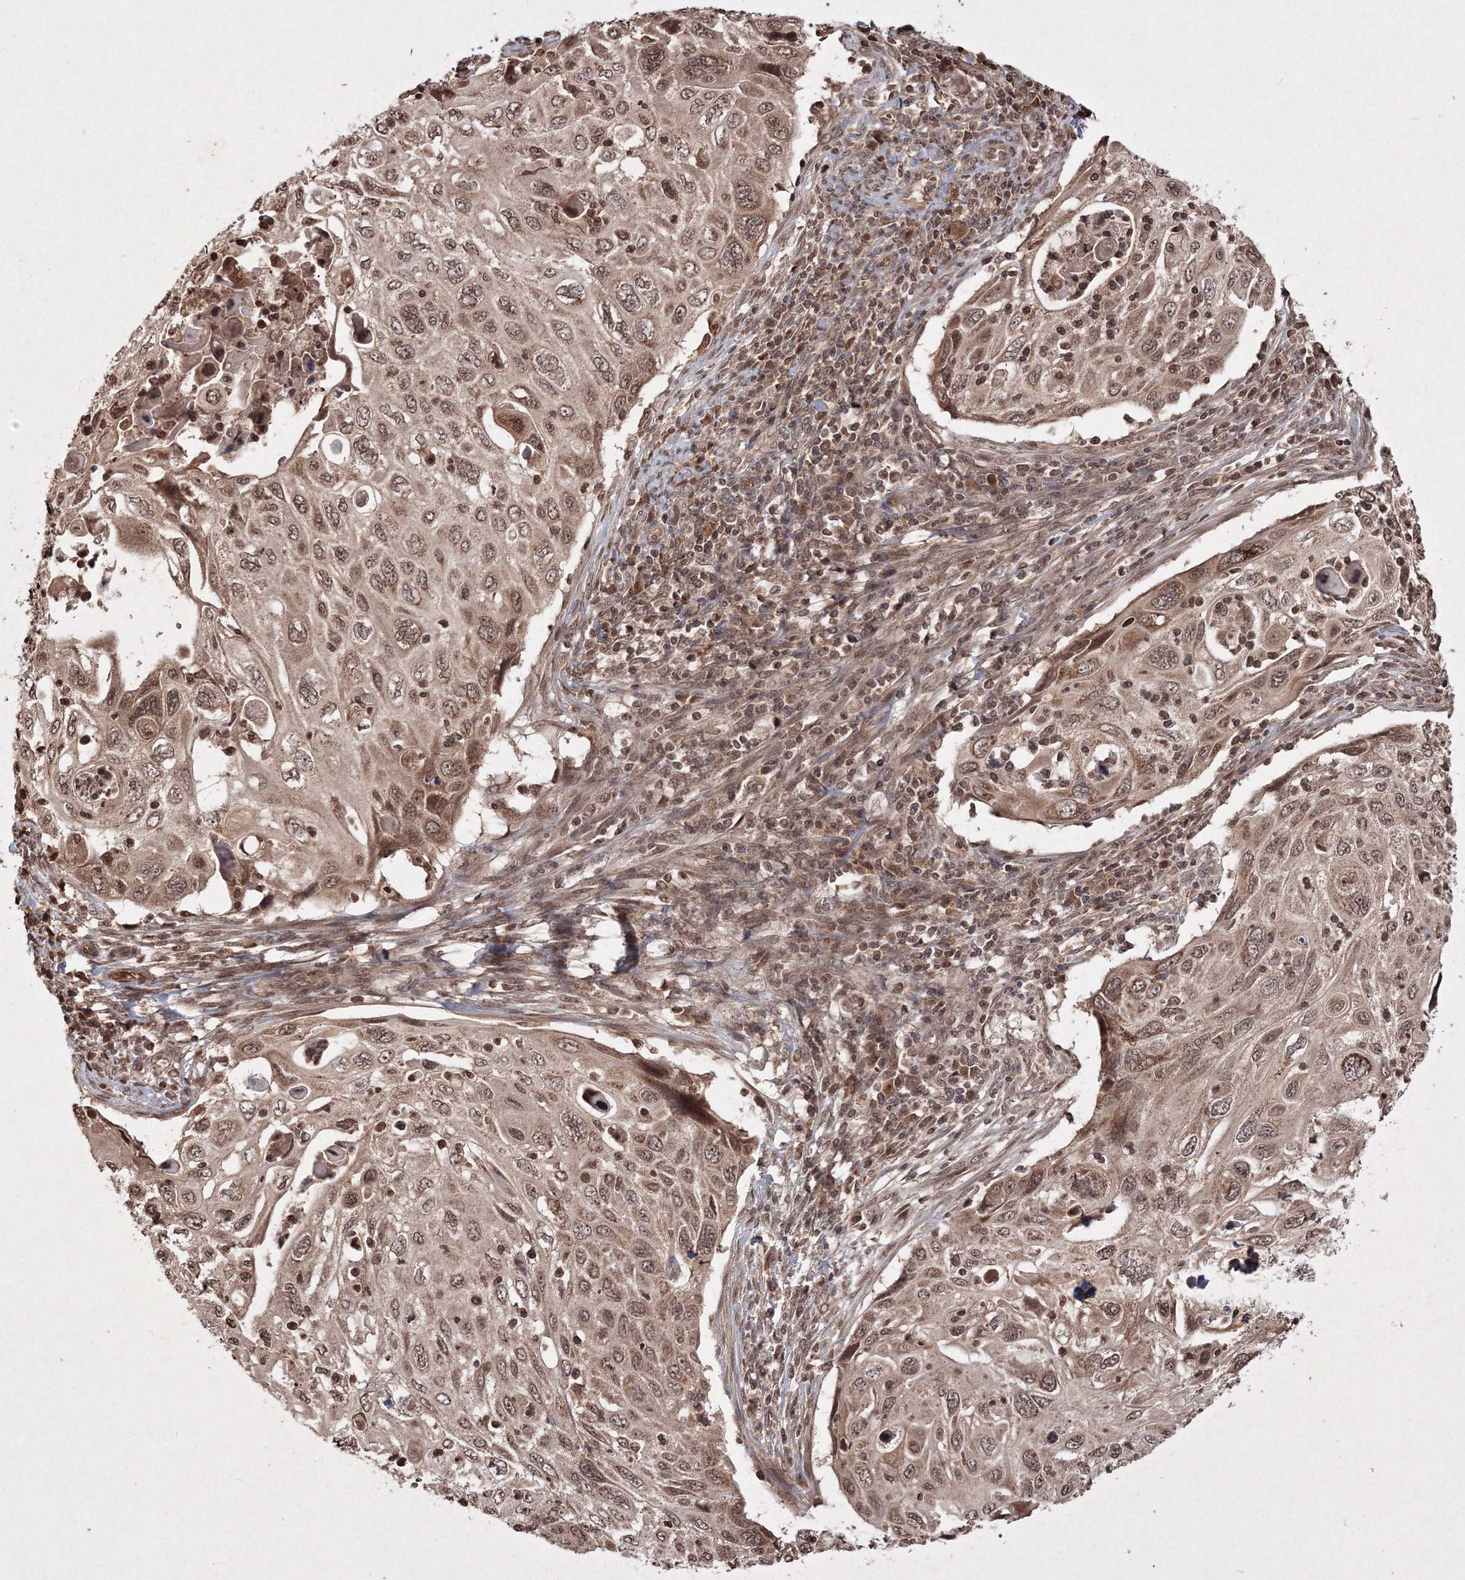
{"staining": {"intensity": "moderate", "quantity": ">75%", "location": "cytoplasmic/membranous,nuclear"}, "tissue": "cervical cancer", "cell_type": "Tumor cells", "image_type": "cancer", "snomed": [{"axis": "morphology", "description": "Squamous cell carcinoma, NOS"}, {"axis": "topography", "description": "Cervix"}], "caption": "This histopathology image shows immunohistochemistry staining of human cervical cancer (squamous cell carcinoma), with medium moderate cytoplasmic/membranous and nuclear expression in about >75% of tumor cells.", "gene": "PEX13", "patient": {"sex": "female", "age": 70}}